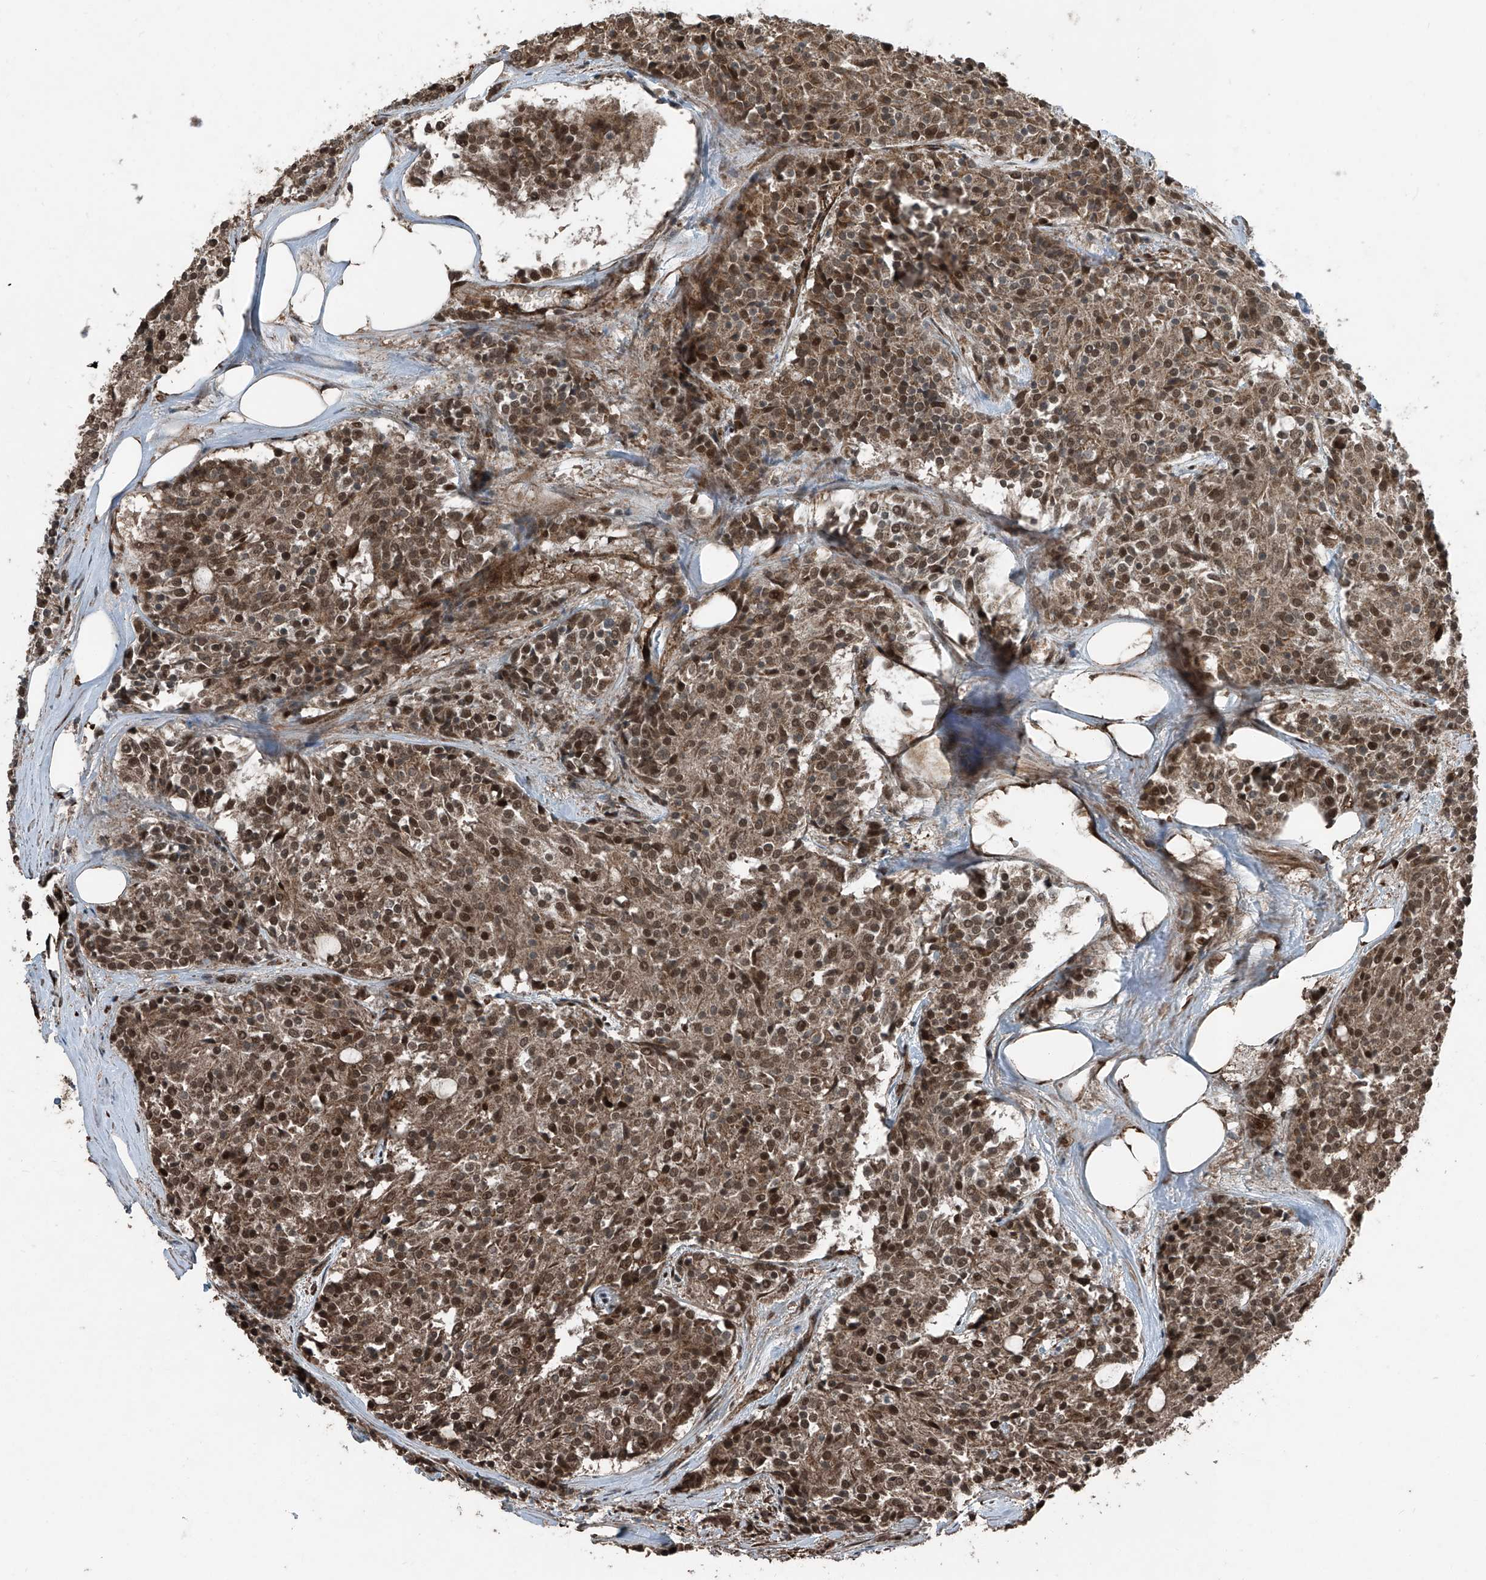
{"staining": {"intensity": "moderate", "quantity": ">75%", "location": "cytoplasmic/membranous,nuclear"}, "tissue": "carcinoid", "cell_type": "Tumor cells", "image_type": "cancer", "snomed": [{"axis": "morphology", "description": "Carcinoid, malignant, NOS"}, {"axis": "topography", "description": "Pancreas"}], "caption": "A brown stain shows moderate cytoplasmic/membranous and nuclear staining of a protein in carcinoid (malignant) tumor cells.", "gene": "ZNF570", "patient": {"sex": "female", "age": 54}}